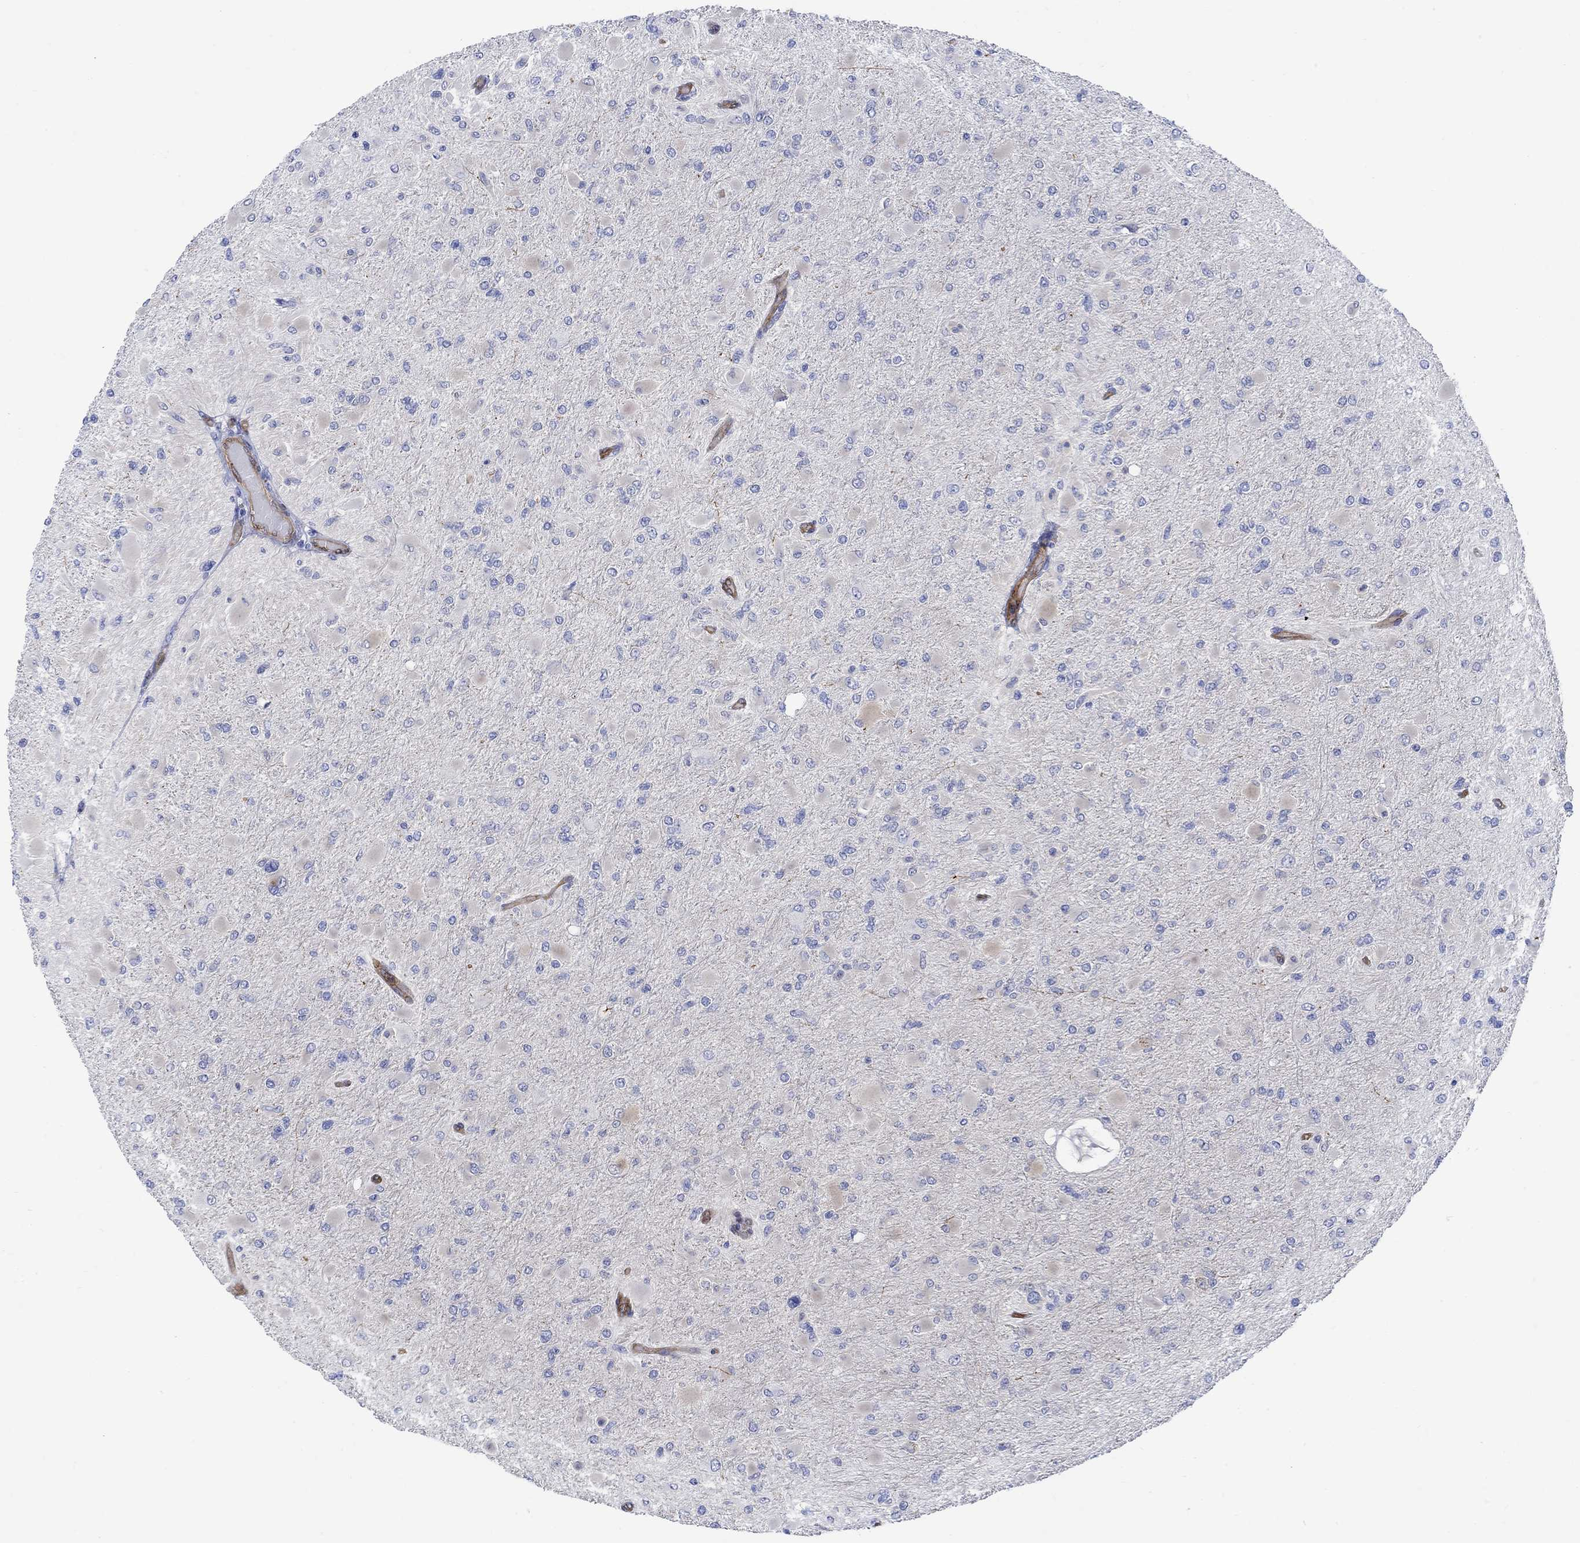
{"staining": {"intensity": "negative", "quantity": "none", "location": "none"}, "tissue": "glioma", "cell_type": "Tumor cells", "image_type": "cancer", "snomed": [{"axis": "morphology", "description": "Glioma, malignant, High grade"}, {"axis": "topography", "description": "Cerebral cortex"}], "caption": "A micrograph of human high-grade glioma (malignant) is negative for staining in tumor cells. (DAB (3,3'-diaminobenzidine) immunohistochemistry visualized using brightfield microscopy, high magnification).", "gene": "TGM2", "patient": {"sex": "female", "age": 36}}